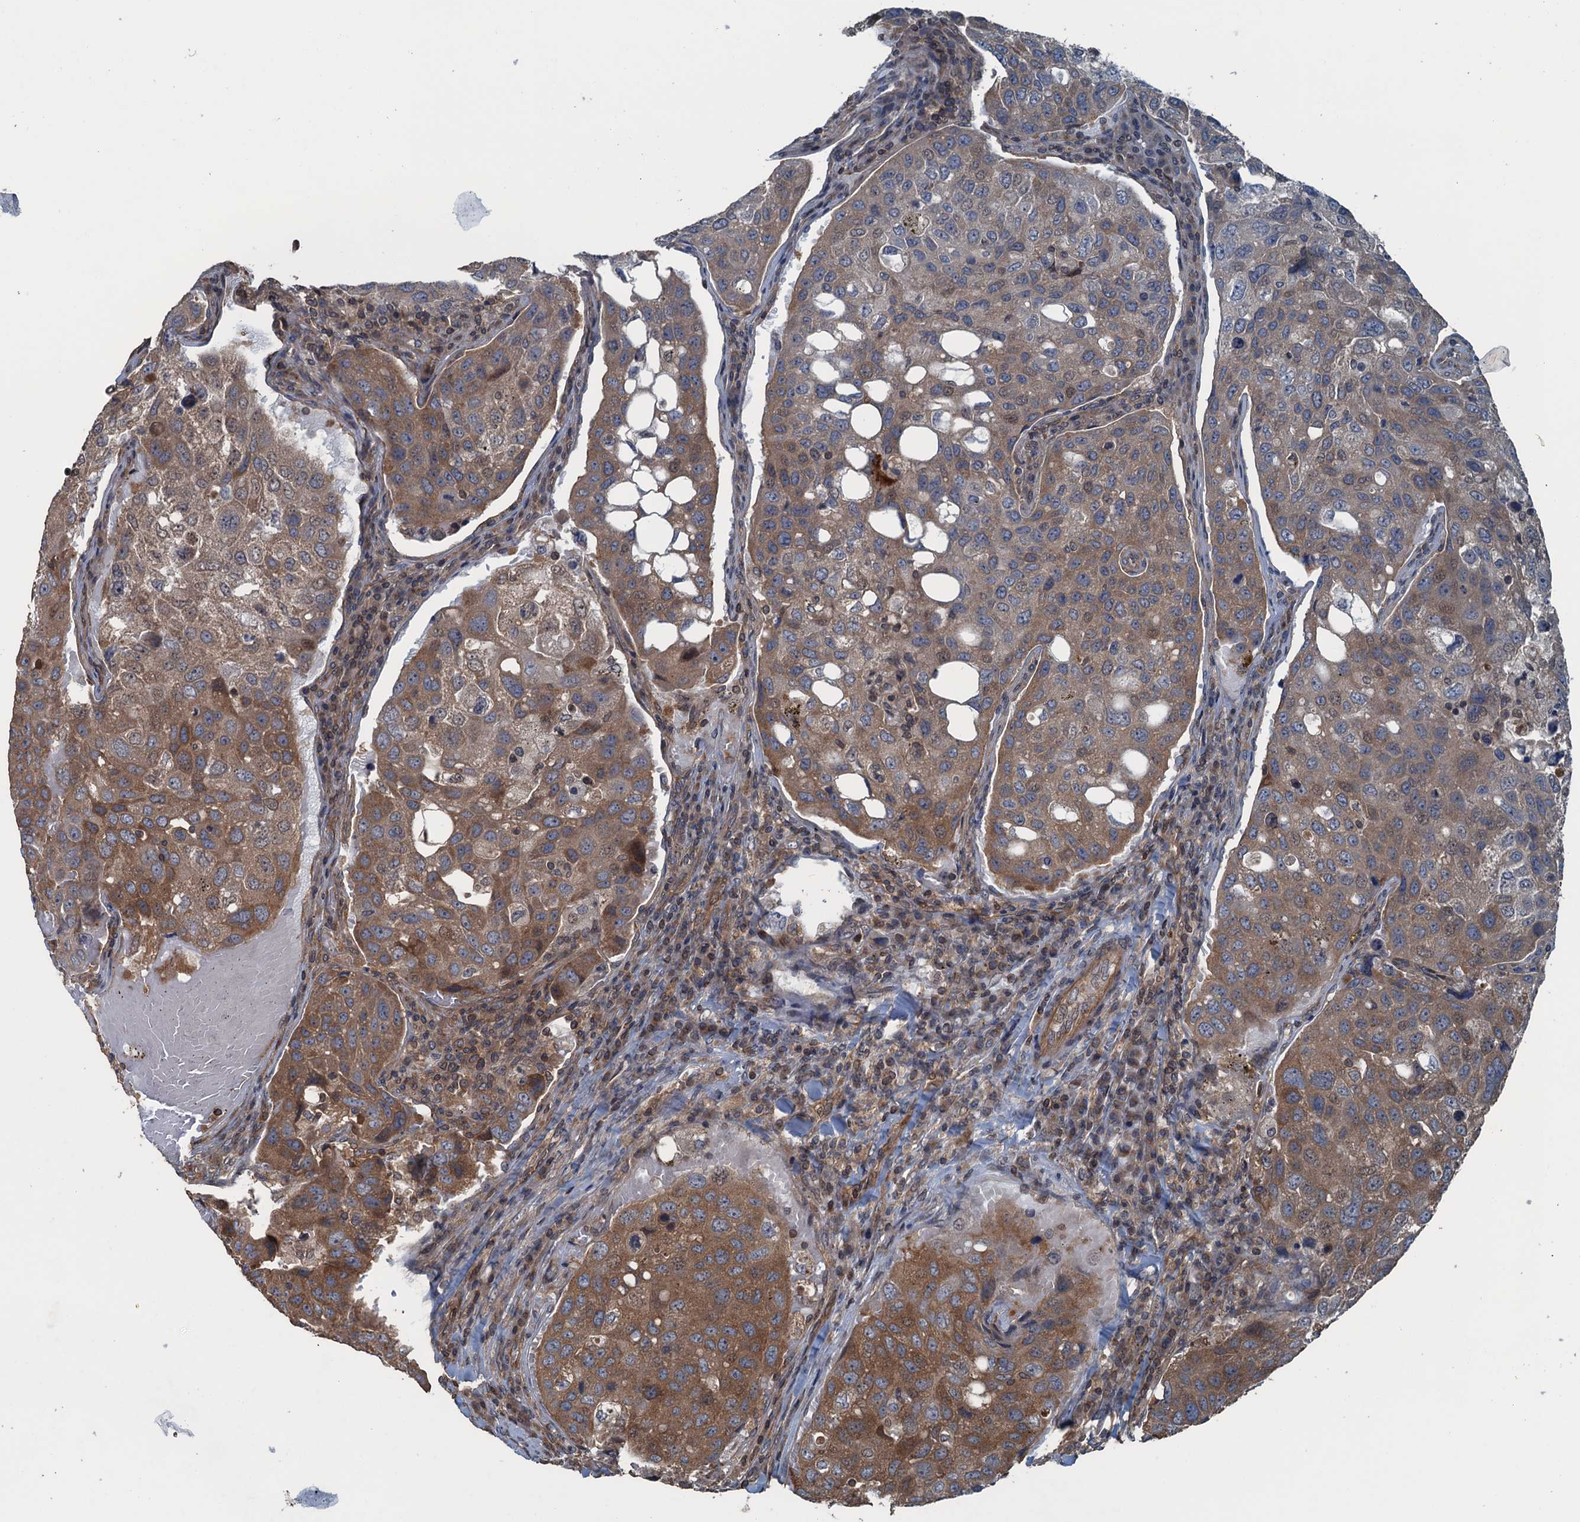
{"staining": {"intensity": "moderate", "quantity": ">75%", "location": "cytoplasmic/membranous"}, "tissue": "urothelial cancer", "cell_type": "Tumor cells", "image_type": "cancer", "snomed": [{"axis": "morphology", "description": "Urothelial carcinoma, High grade"}, {"axis": "topography", "description": "Lymph node"}, {"axis": "topography", "description": "Urinary bladder"}], "caption": "There is medium levels of moderate cytoplasmic/membranous positivity in tumor cells of high-grade urothelial carcinoma, as demonstrated by immunohistochemical staining (brown color).", "gene": "TRAPPC8", "patient": {"sex": "male", "age": 51}}